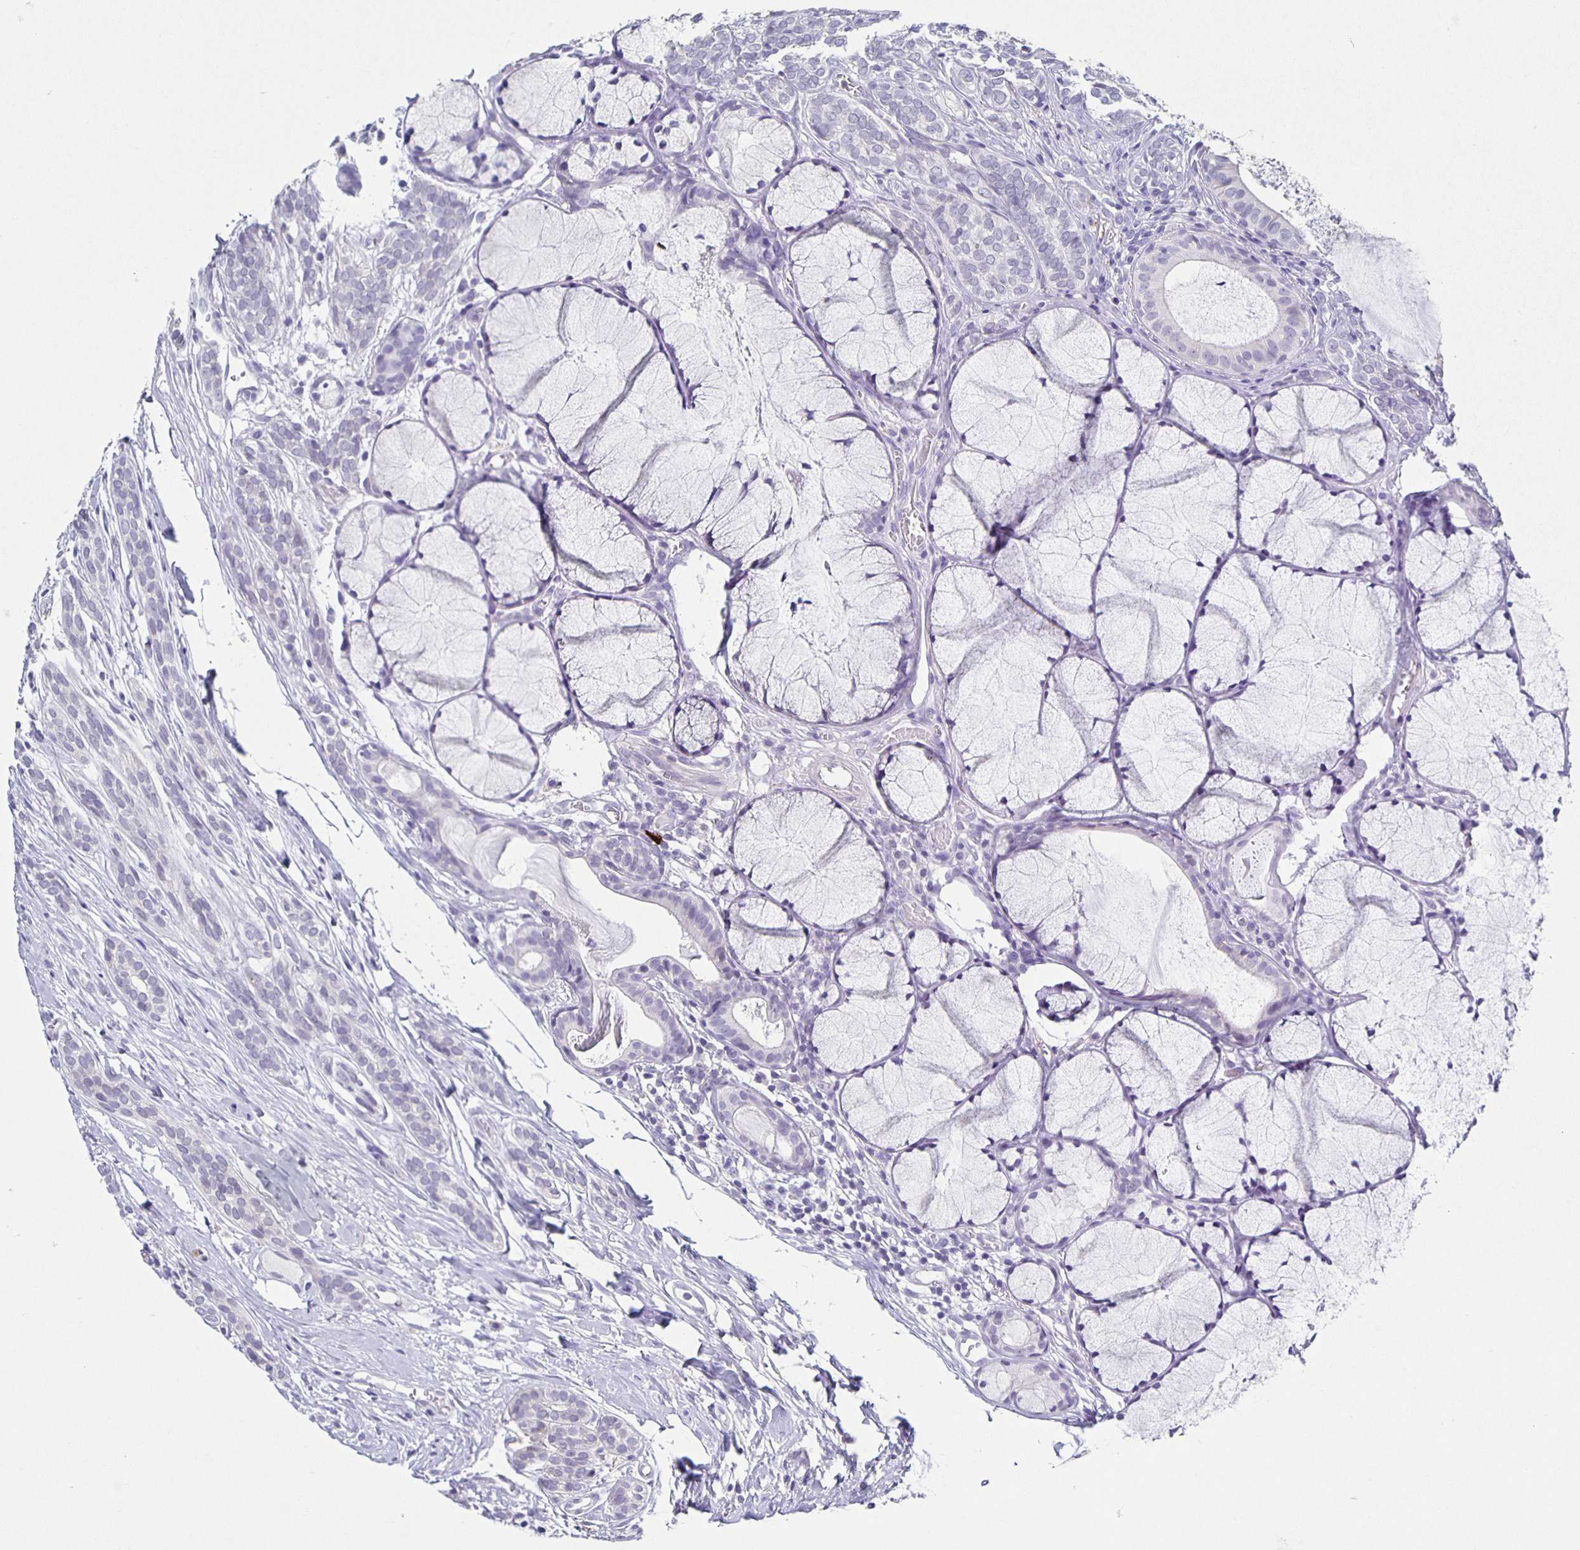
{"staining": {"intensity": "negative", "quantity": "none", "location": "none"}, "tissue": "head and neck cancer", "cell_type": "Tumor cells", "image_type": "cancer", "snomed": [{"axis": "morphology", "description": "Adenocarcinoma, NOS"}, {"axis": "topography", "description": "Head-Neck"}], "caption": "IHC image of neoplastic tissue: head and neck cancer (adenocarcinoma) stained with DAB (3,3'-diaminobenzidine) shows no significant protein expression in tumor cells.", "gene": "CARNS1", "patient": {"sex": "female", "age": 57}}